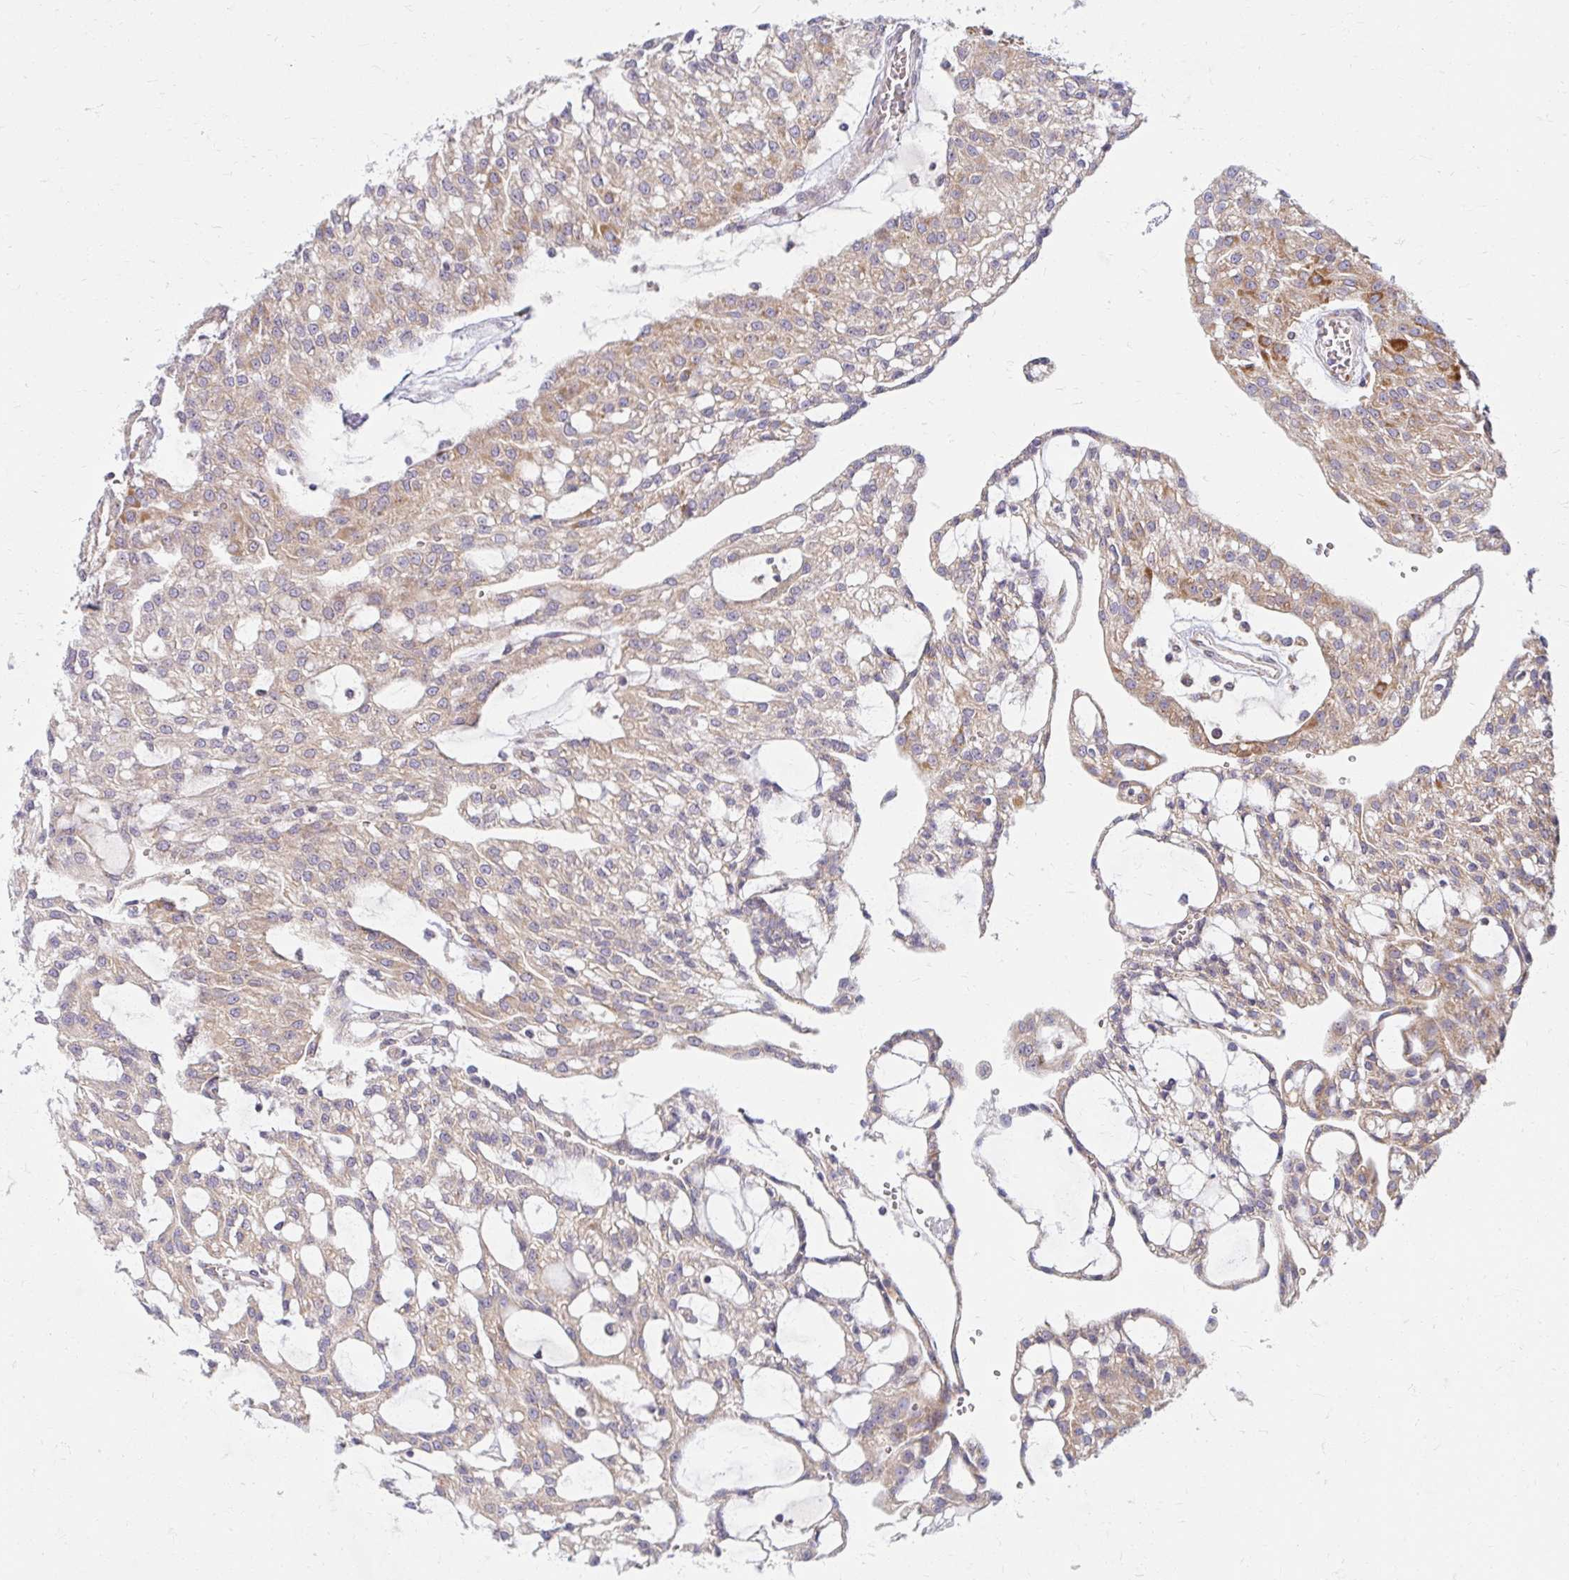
{"staining": {"intensity": "moderate", "quantity": "<25%", "location": "cytoplasmic/membranous"}, "tissue": "renal cancer", "cell_type": "Tumor cells", "image_type": "cancer", "snomed": [{"axis": "morphology", "description": "Adenocarcinoma, NOS"}, {"axis": "topography", "description": "Kidney"}], "caption": "Renal cancer stained for a protein (brown) demonstrates moderate cytoplasmic/membranous positive positivity in about <25% of tumor cells.", "gene": "SKP2", "patient": {"sex": "male", "age": 63}}